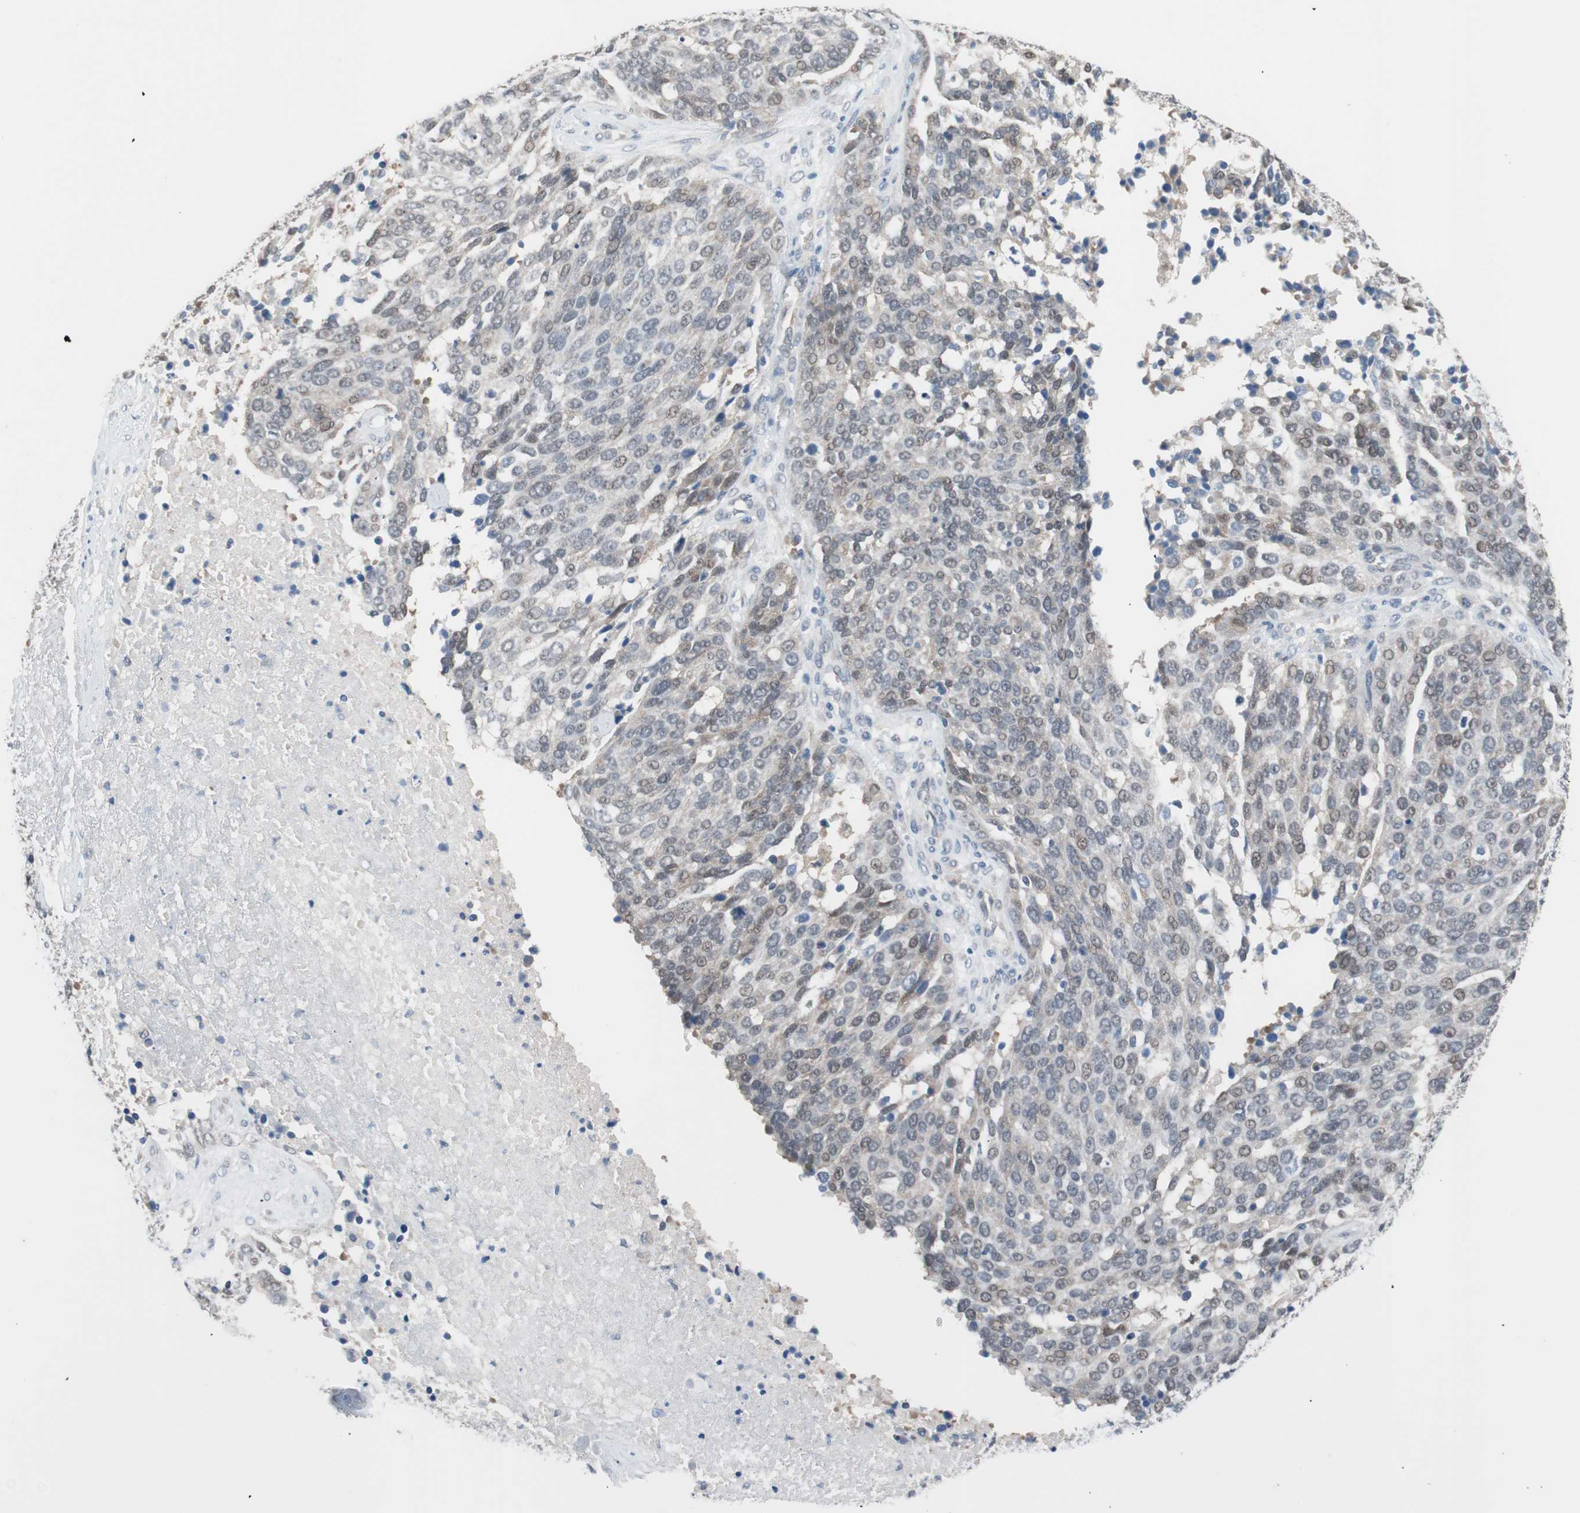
{"staining": {"intensity": "weak", "quantity": "<25%", "location": "nuclear"}, "tissue": "ovarian cancer", "cell_type": "Tumor cells", "image_type": "cancer", "snomed": [{"axis": "morphology", "description": "Cystadenocarcinoma, serous, NOS"}, {"axis": "topography", "description": "Ovary"}], "caption": "Immunohistochemistry (IHC) micrograph of neoplastic tissue: ovarian cancer stained with DAB (3,3'-diaminobenzidine) reveals no significant protein expression in tumor cells.", "gene": "GRHL1", "patient": {"sex": "female", "age": 44}}